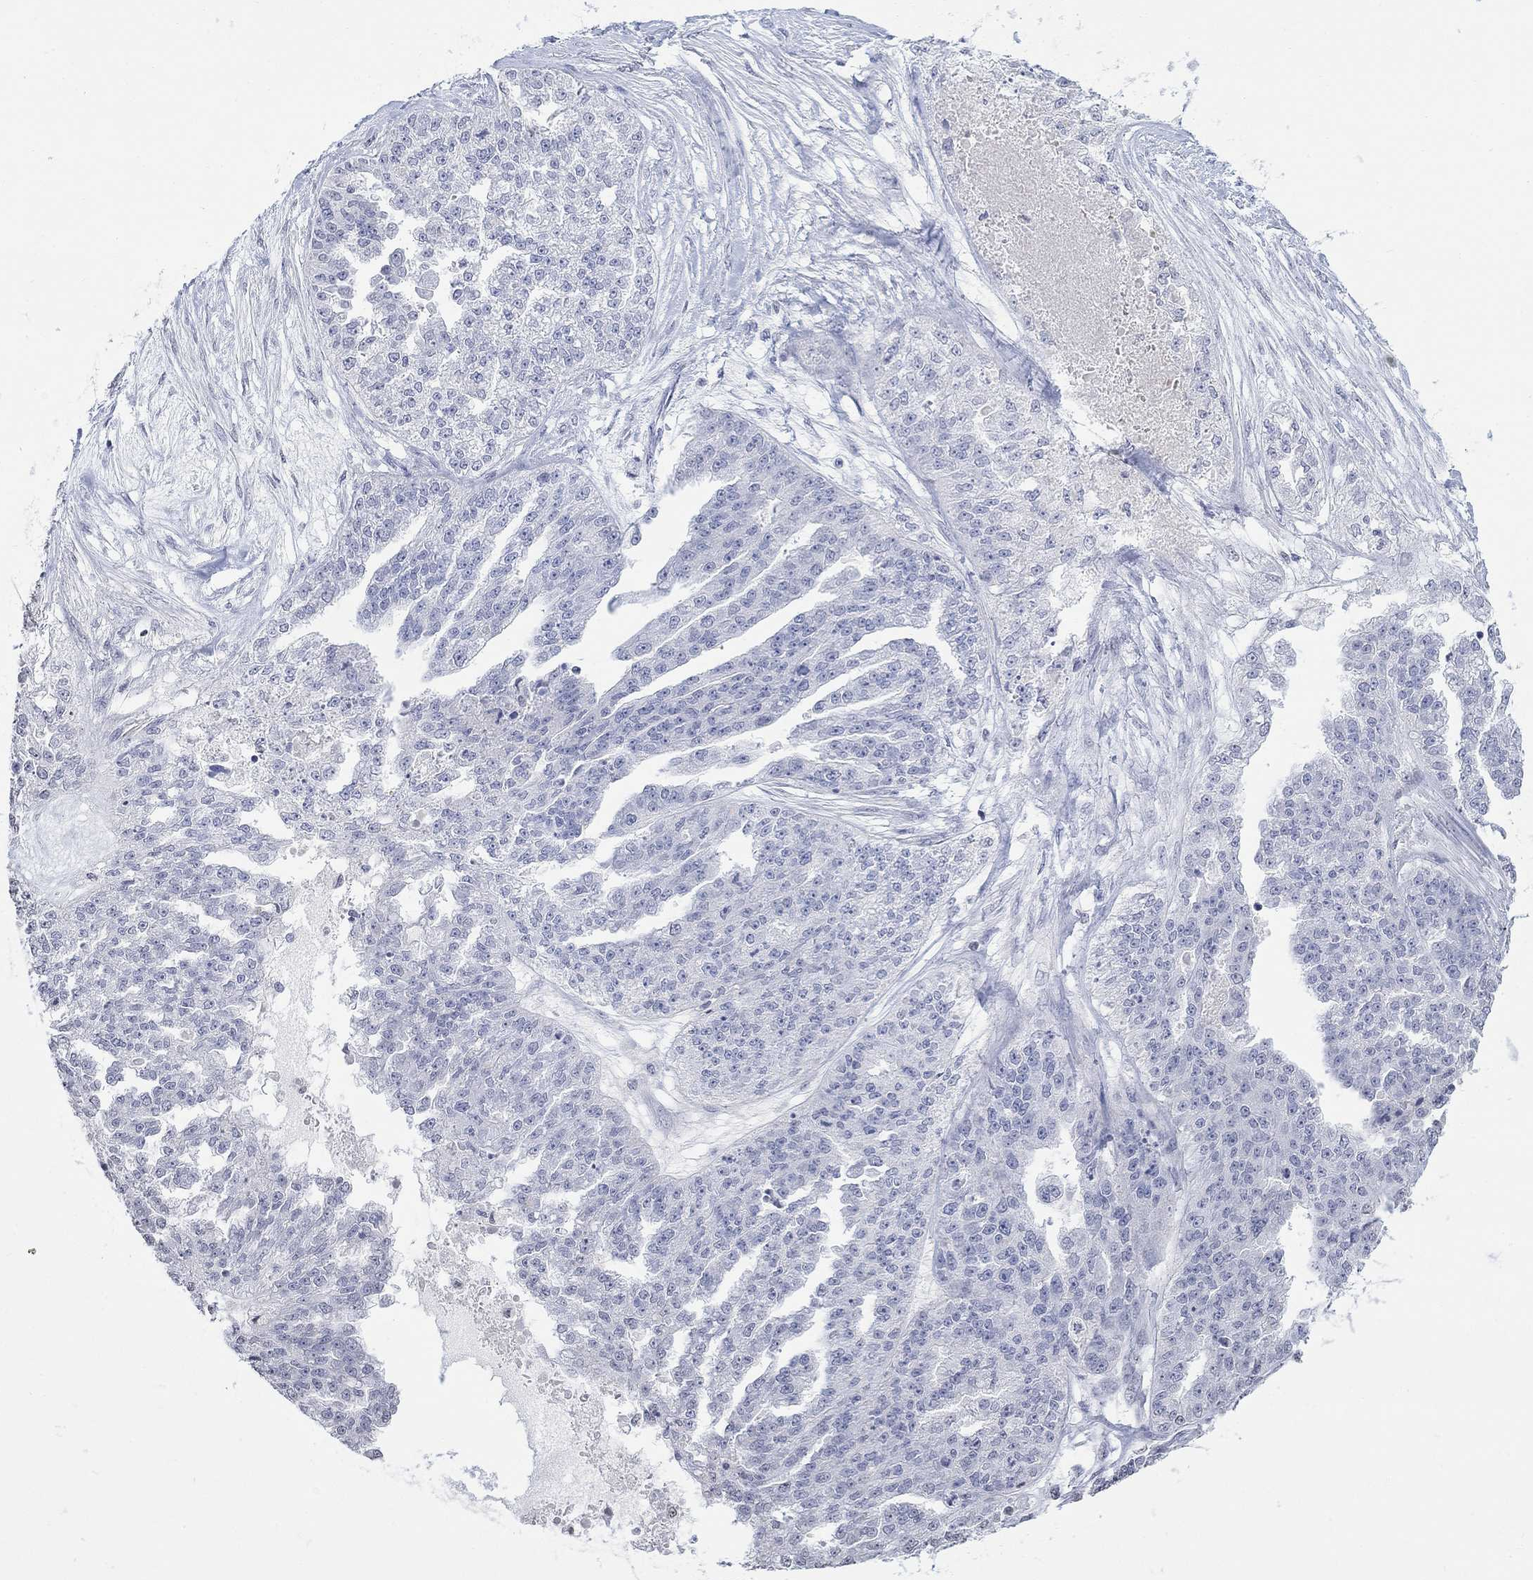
{"staining": {"intensity": "negative", "quantity": "none", "location": "none"}, "tissue": "ovarian cancer", "cell_type": "Tumor cells", "image_type": "cancer", "snomed": [{"axis": "morphology", "description": "Cystadenocarcinoma, serous, NOS"}, {"axis": "topography", "description": "Ovary"}], "caption": "Ovarian serous cystadenocarcinoma was stained to show a protein in brown. There is no significant staining in tumor cells.", "gene": "TMEM255A", "patient": {"sex": "female", "age": 58}}